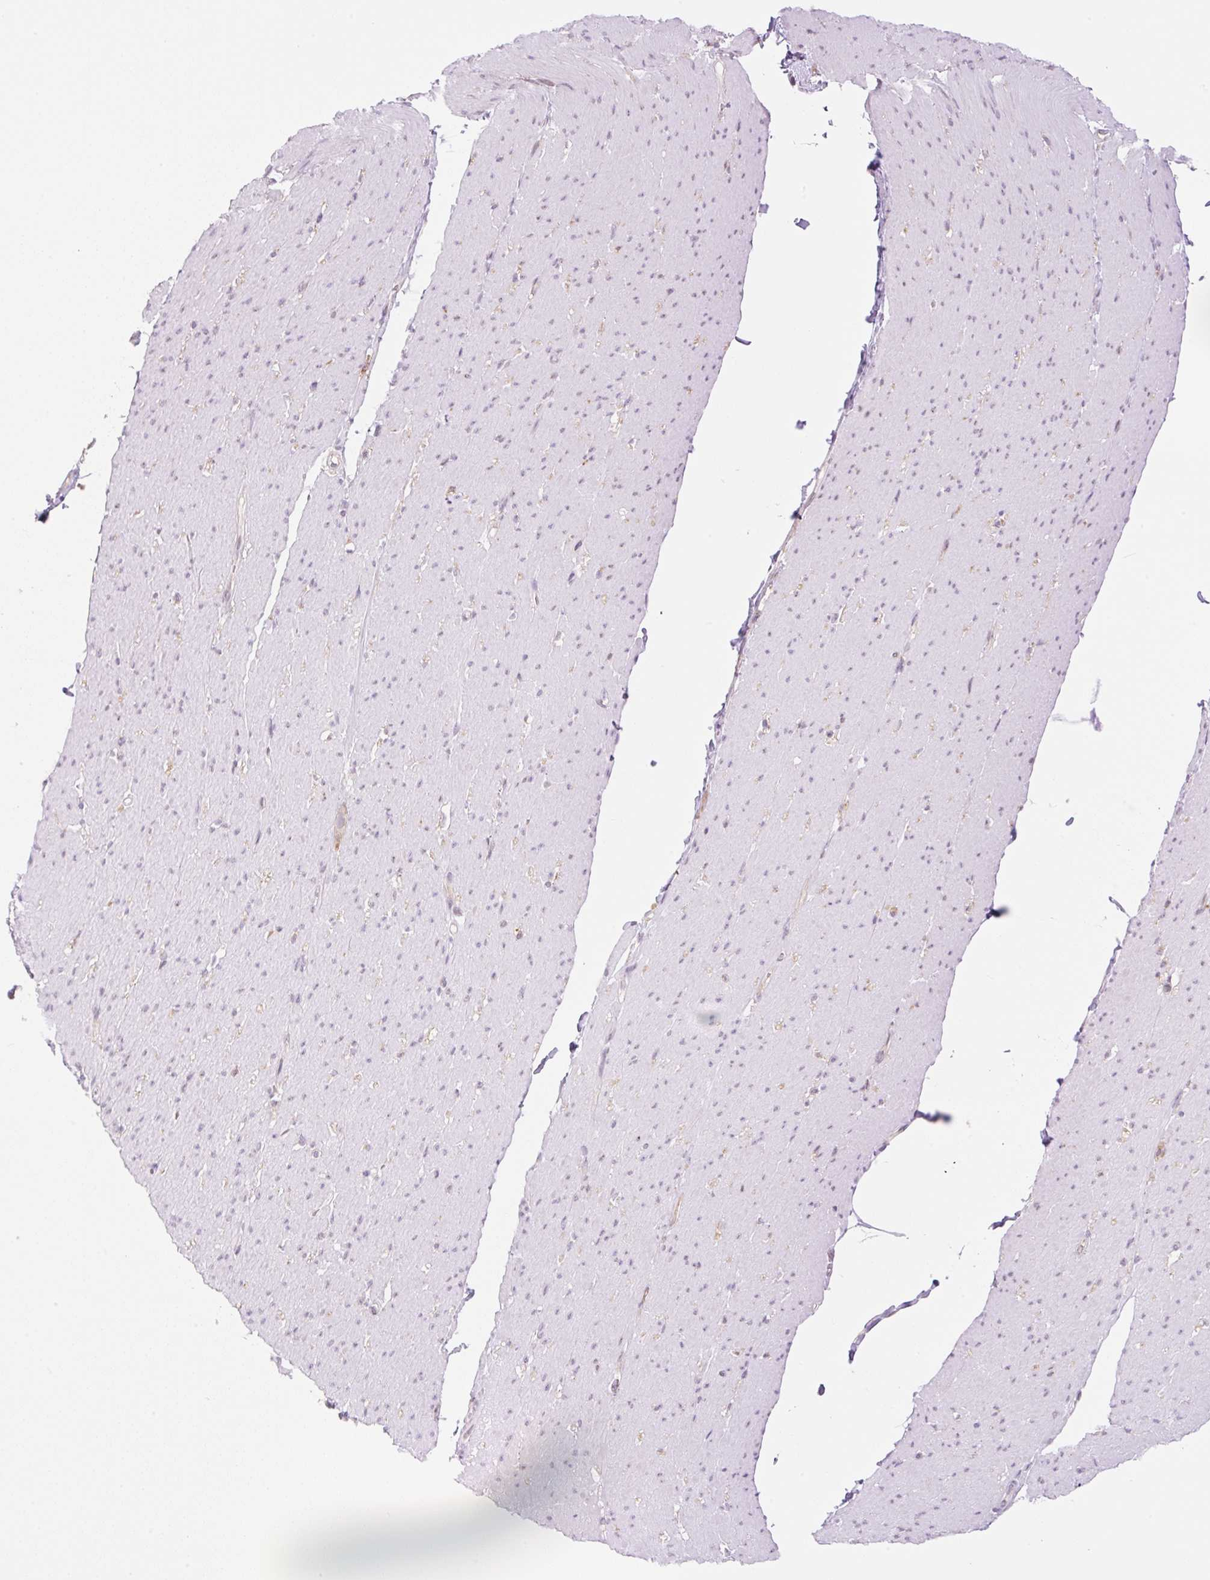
{"staining": {"intensity": "negative", "quantity": "none", "location": "none"}, "tissue": "smooth muscle", "cell_type": "Smooth muscle cells", "image_type": "normal", "snomed": [{"axis": "morphology", "description": "Normal tissue, NOS"}, {"axis": "topography", "description": "Smooth muscle"}, {"axis": "topography", "description": "Rectum"}], "caption": "Smooth muscle cells show no significant protein expression in benign smooth muscle. (DAB (3,3'-diaminobenzidine) immunohistochemistry (IHC) visualized using brightfield microscopy, high magnification).", "gene": "PALM3", "patient": {"sex": "male", "age": 53}}